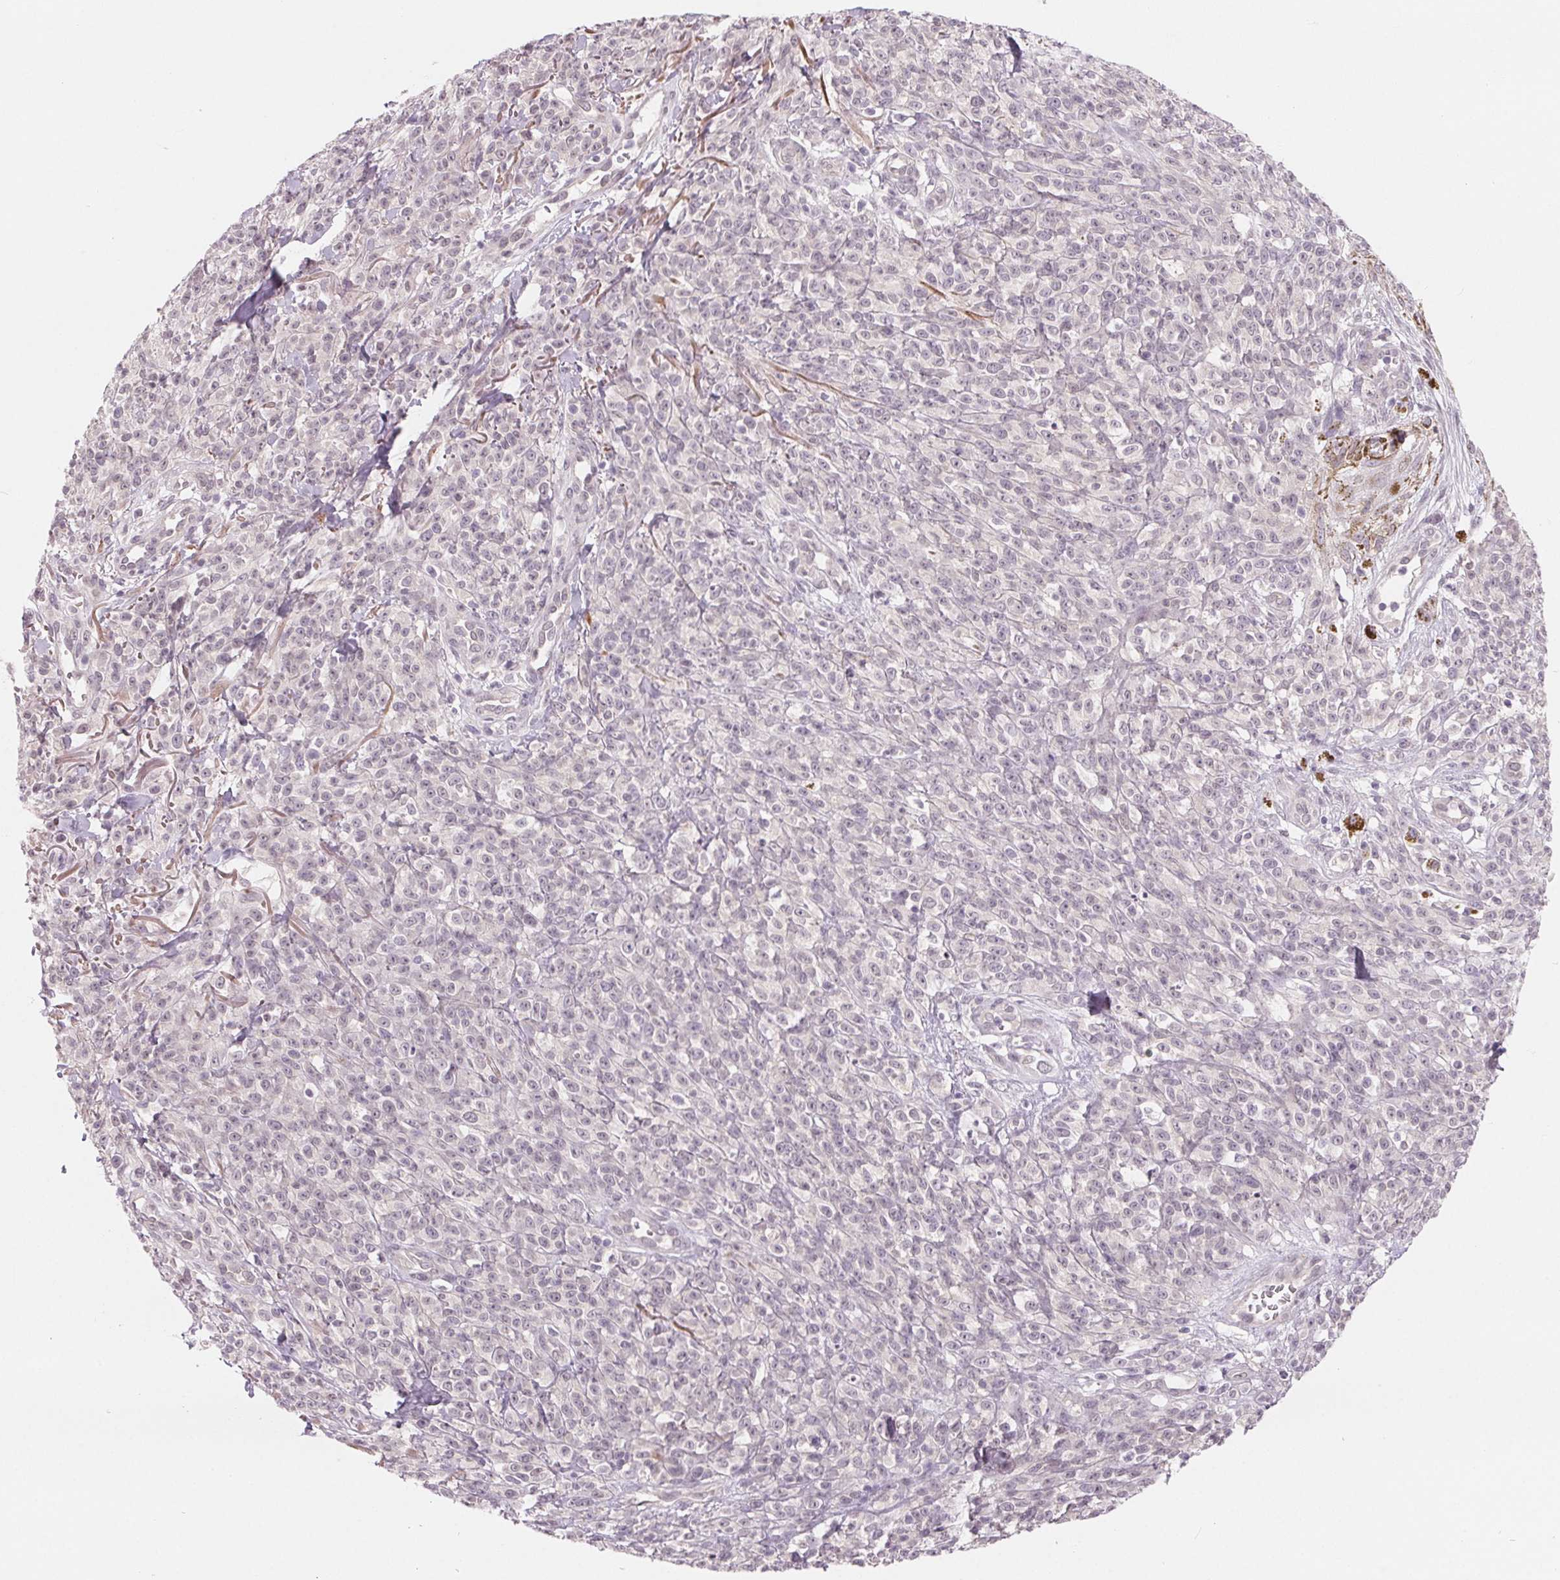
{"staining": {"intensity": "negative", "quantity": "none", "location": "none"}, "tissue": "melanoma", "cell_type": "Tumor cells", "image_type": "cancer", "snomed": [{"axis": "morphology", "description": "Malignant melanoma, NOS"}, {"axis": "topography", "description": "Skin"}, {"axis": "topography", "description": "Skin of trunk"}], "caption": "Micrograph shows no protein positivity in tumor cells of malignant melanoma tissue. Brightfield microscopy of immunohistochemistry stained with DAB (3,3'-diaminobenzidine) (brown) and hematoxylin (blue), captured at high magnification.", "gene": "CFC1", "patient": {"sex": "male", "age": 74}}